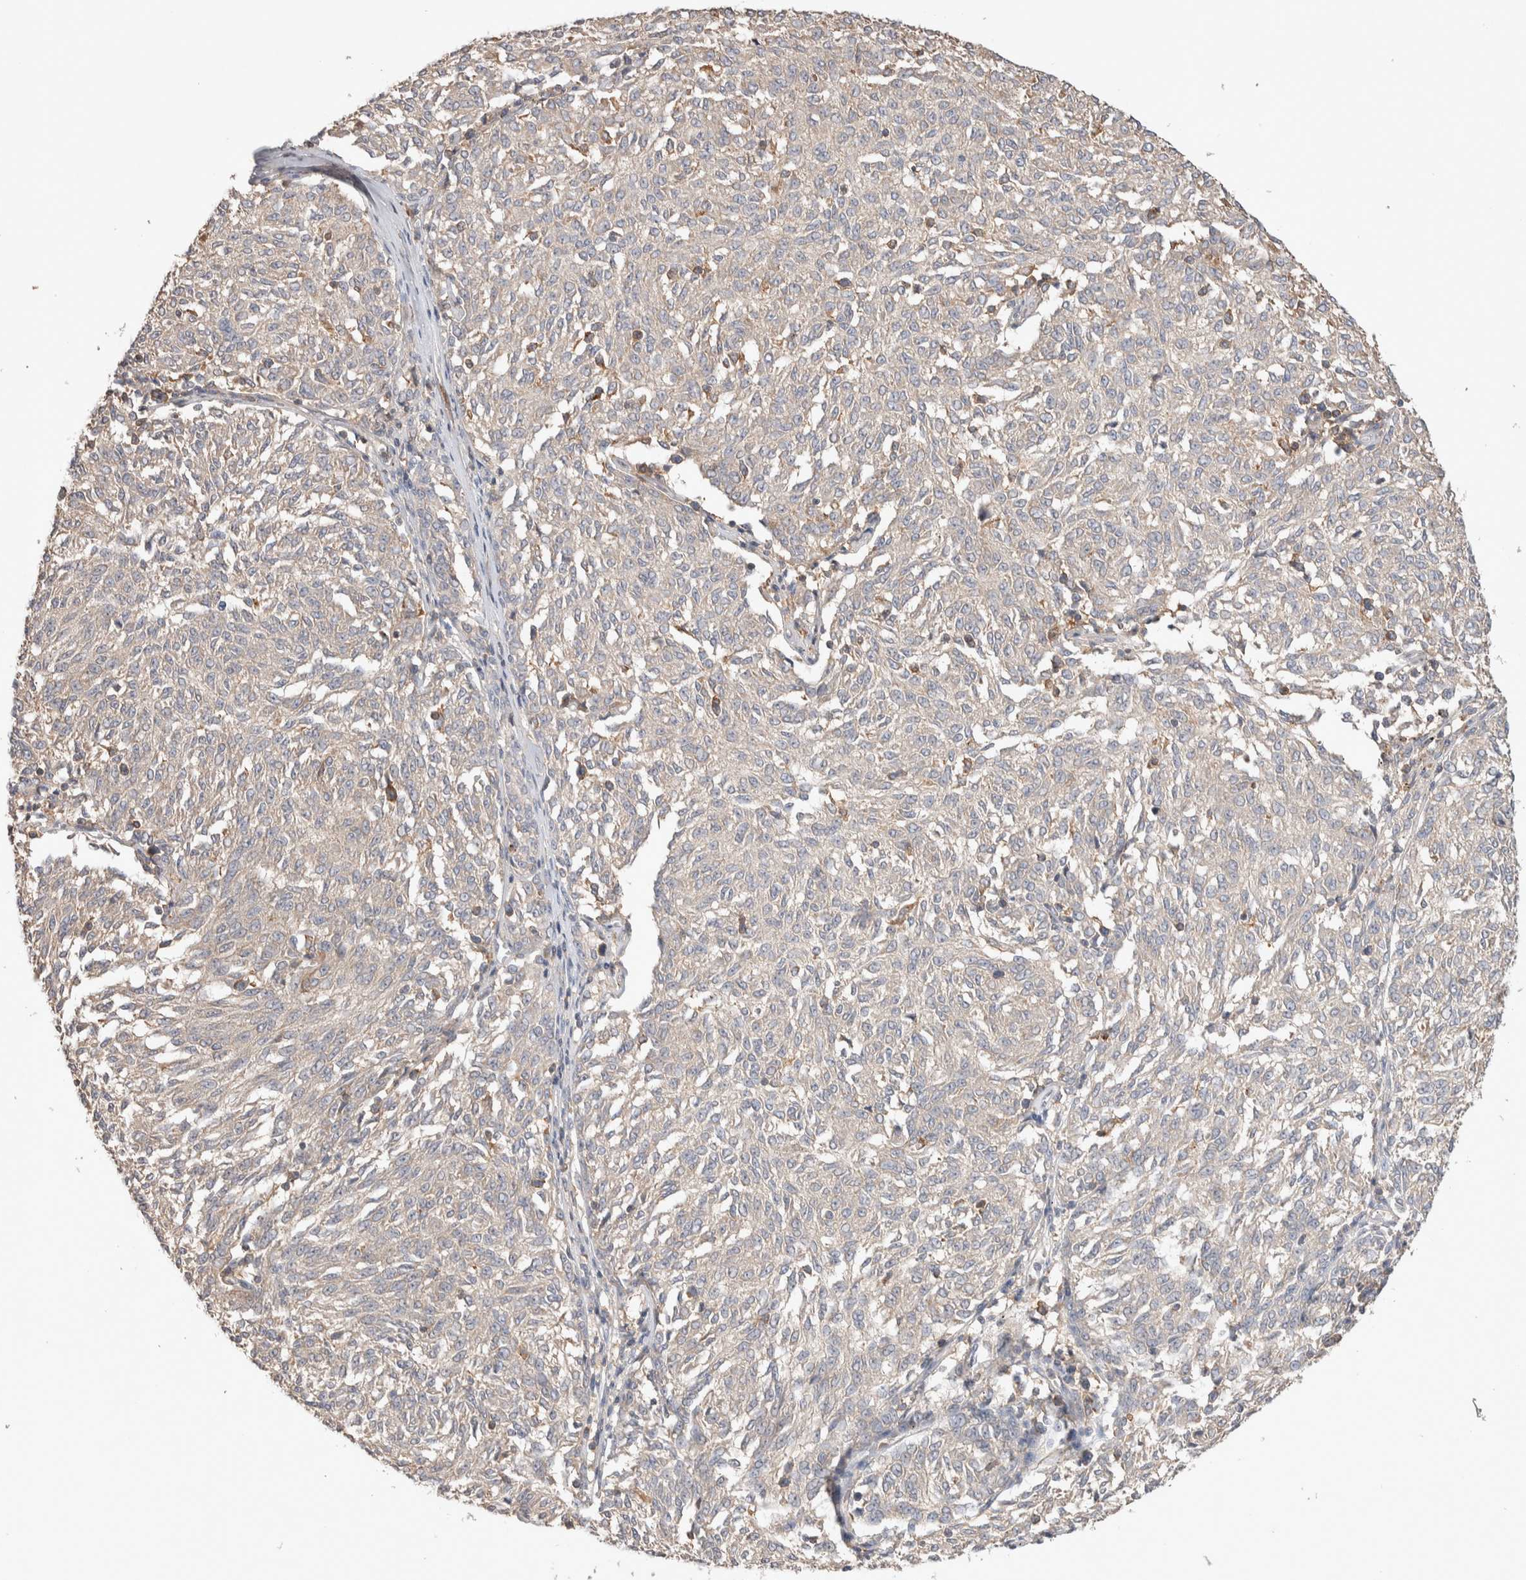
{"staining": {"intensity": "negative", "quantity": "none", "location": "none"}, "tissue": "melanoma", "cell_type": "Tumor cells", "image_type": "cancer", "snomed": [{"axis": "morphology", "description": "Malignant melanoma, NOS"}, {"axis": "topography", "description": "Skin"}], "caption": "High power microscopy histopathology image of an IHC image of melanoma, revealing no significant expression in tumor cells.", "gene": "DEPTOR", "patient": {"sex": "female", "age": 72}}